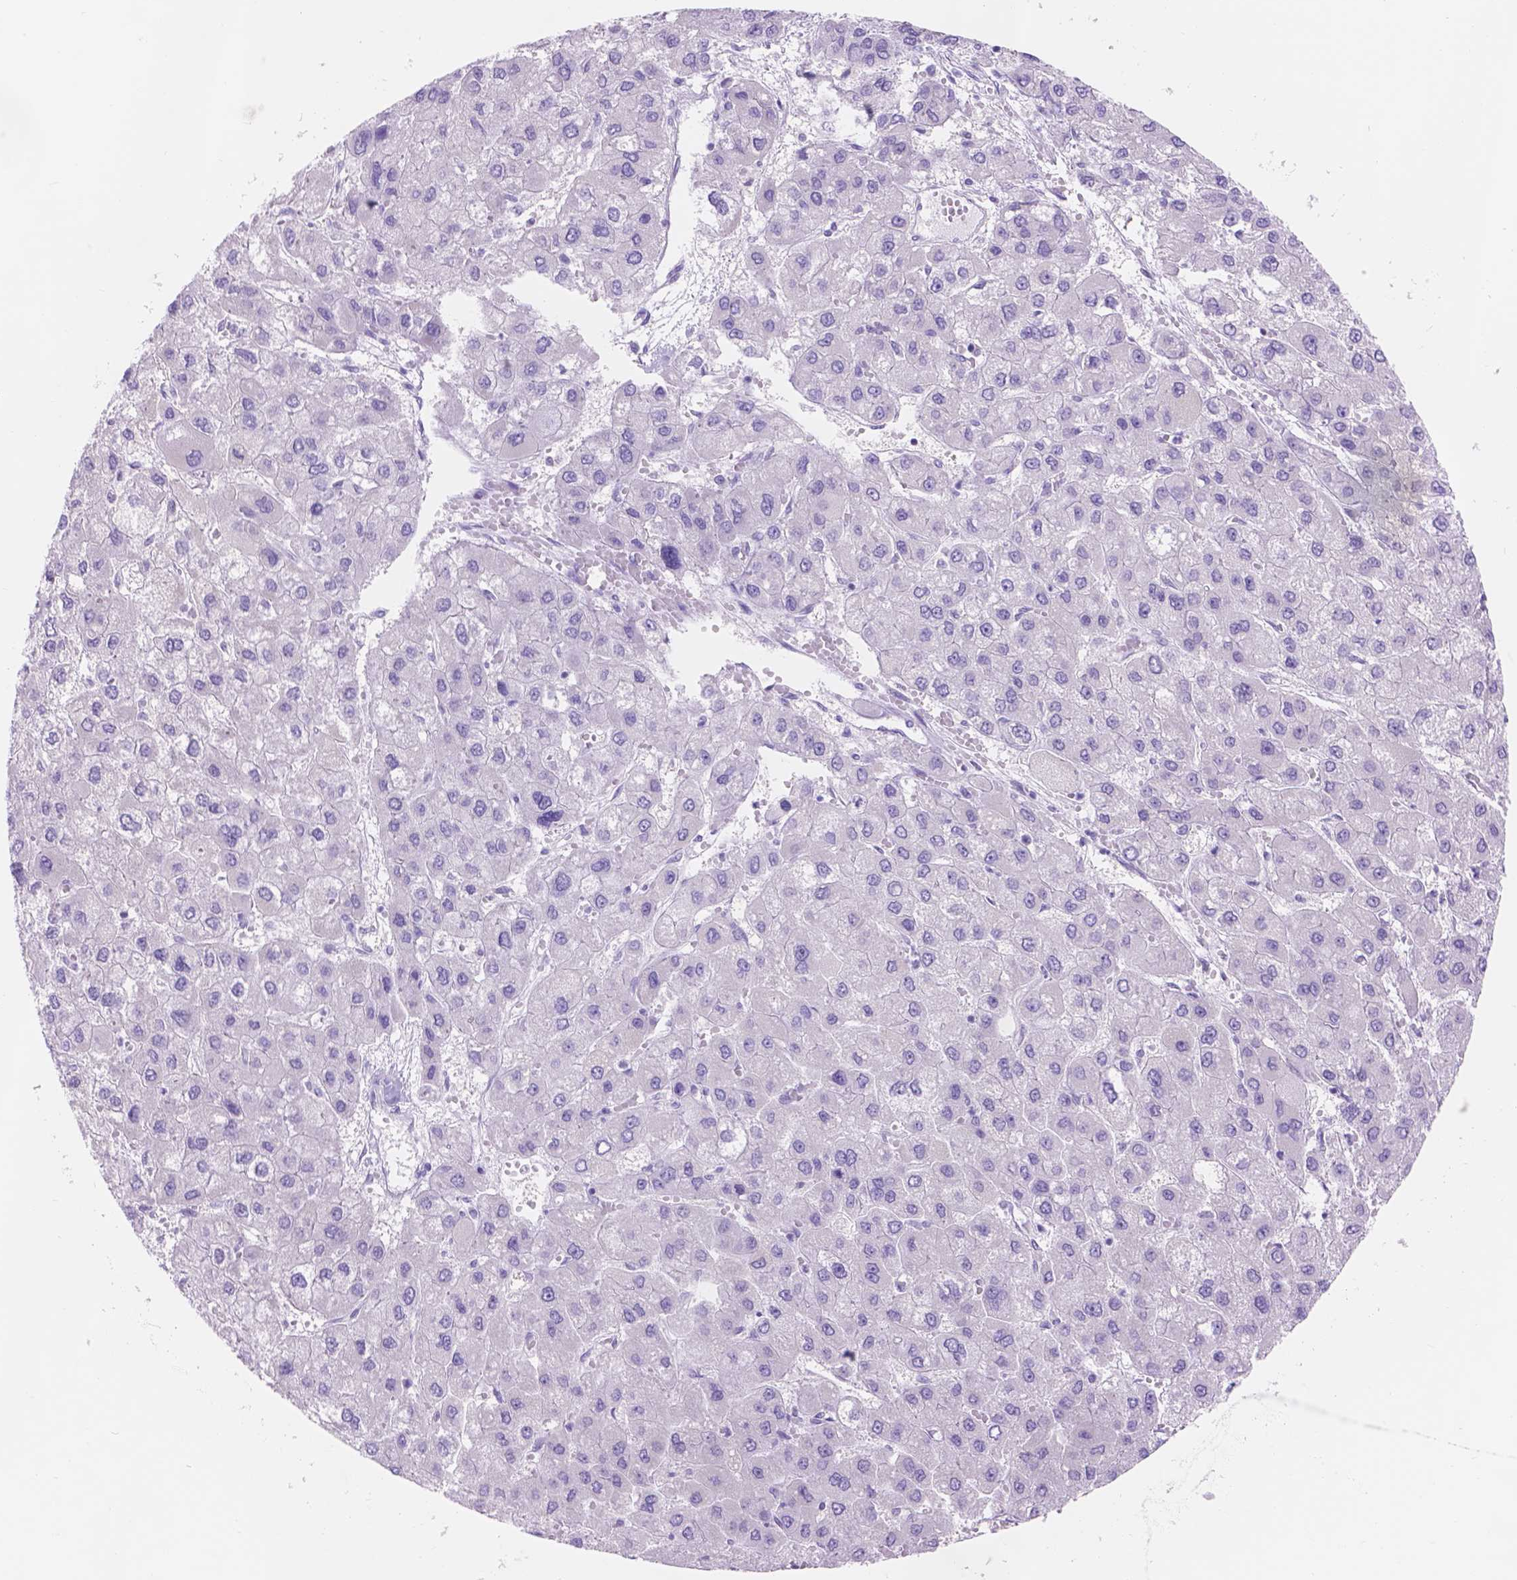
{"staining": {"intensity": "negative", "quantity": "none", "location": "none"}, "tissue": "liver cancer", "cell_type": "Tumor cells", "image_type": "cancer", "snomed": [{"axis": "morphology", "description": "Carcinoma, Hepatocellular, NOS"}, {"axis": "topography", "description": "Liver"}], "caption": "An IHC image of liver cancer is shown. There is no staining in tumor cells of liver cancer.", "gene": "DCC", "patient": {"sex": "female", "age": 41}}